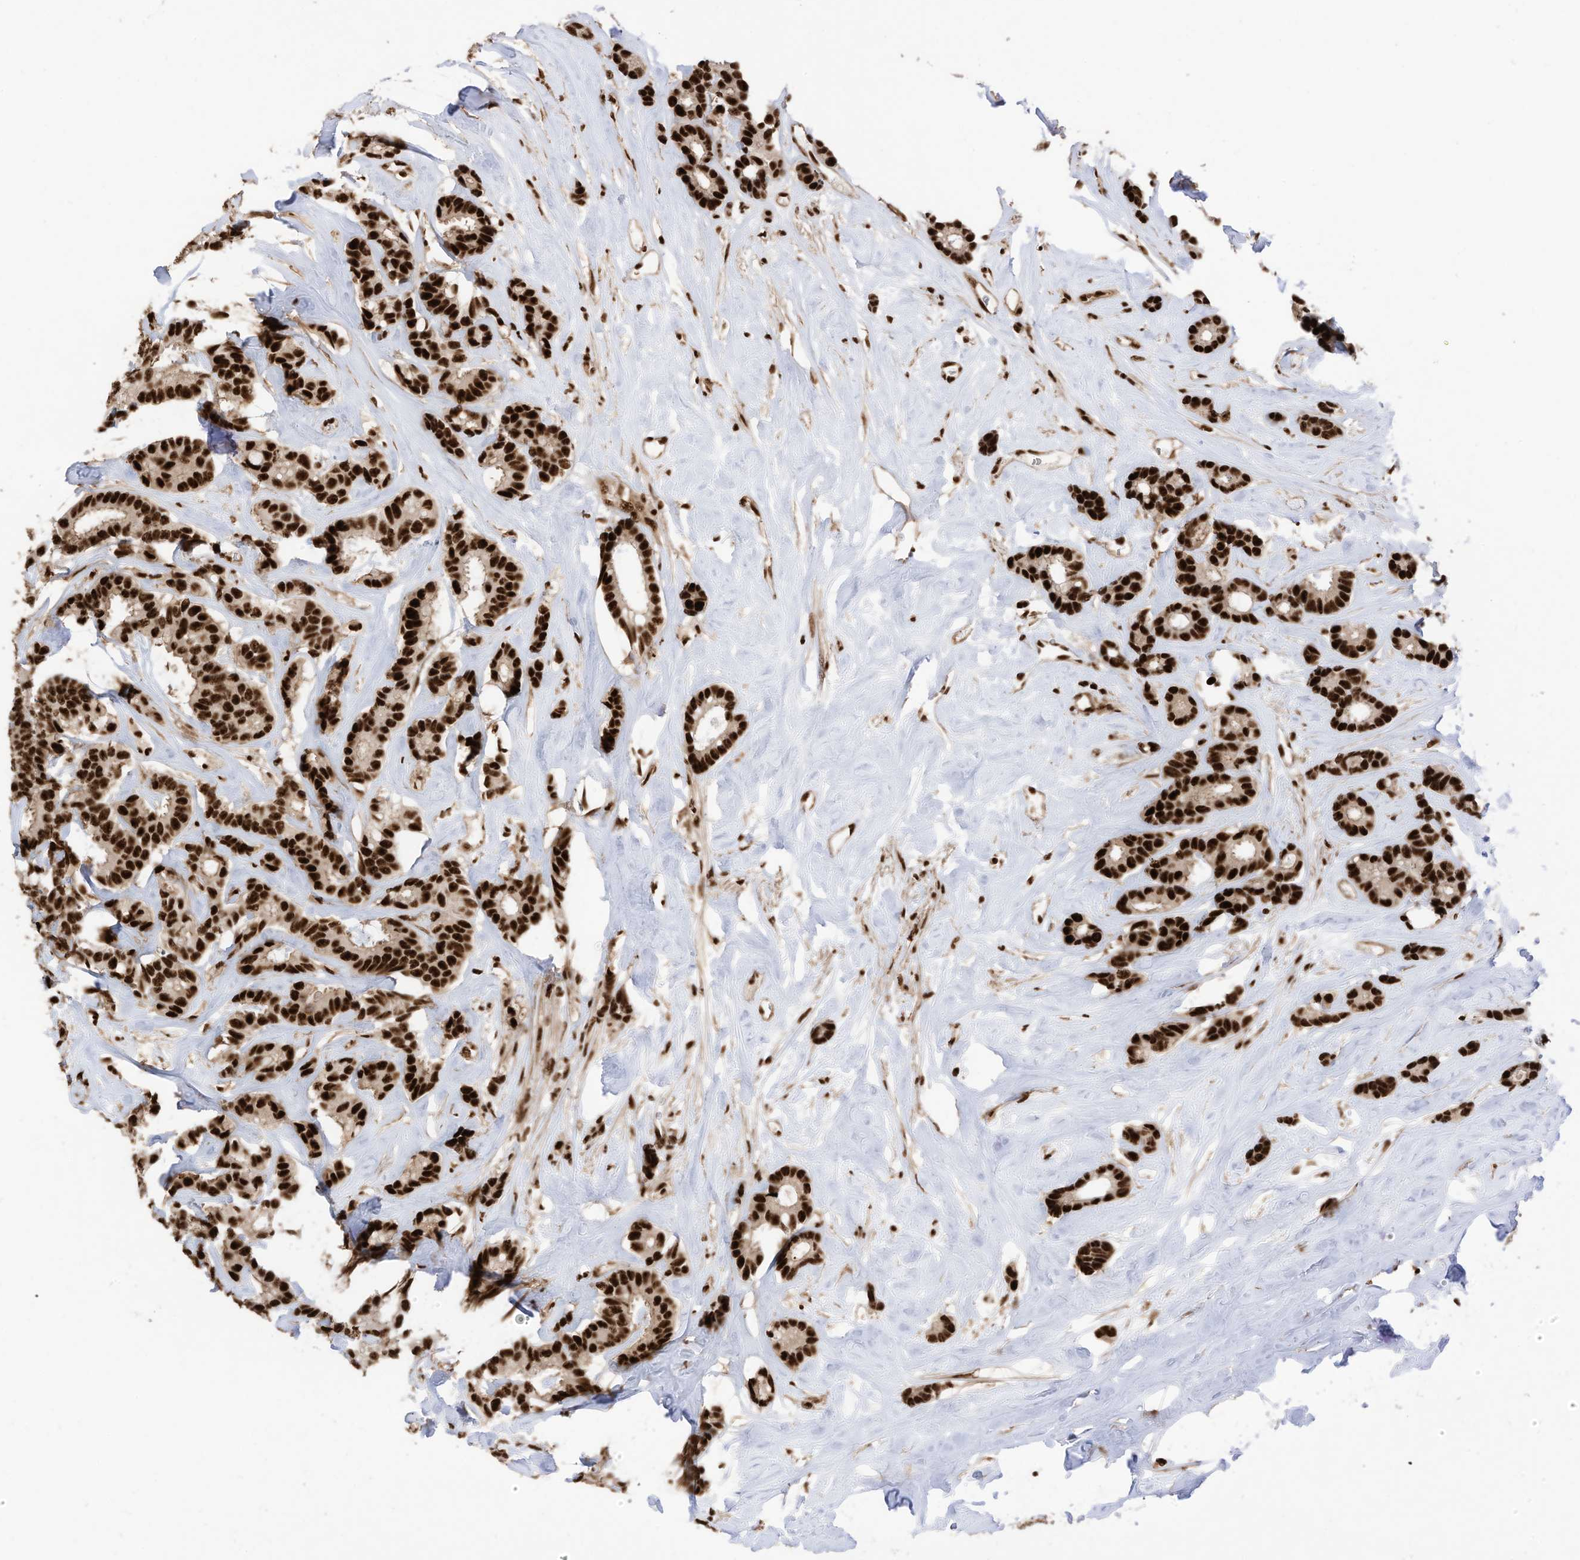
{"staining": {"intensity": "strong", "quantity": ">75%", "location": "nuclear"}, "tissue": "breast cancer", "cell_type": "Tumor cells", "image_type": "cancer", "snomed": [{"axis": "morphology", "description": "Duct carcinoma"}, {"axis": "topography", "description": "Breast"}], "caption": "Infiltrating ductal carcinoma (breast) stained with a brown dye shows strong nuclear positive expression in approximately >75% of tumor cells.", "gene": "SF3A3", "patient": {"sex": "female", "age": 87}}